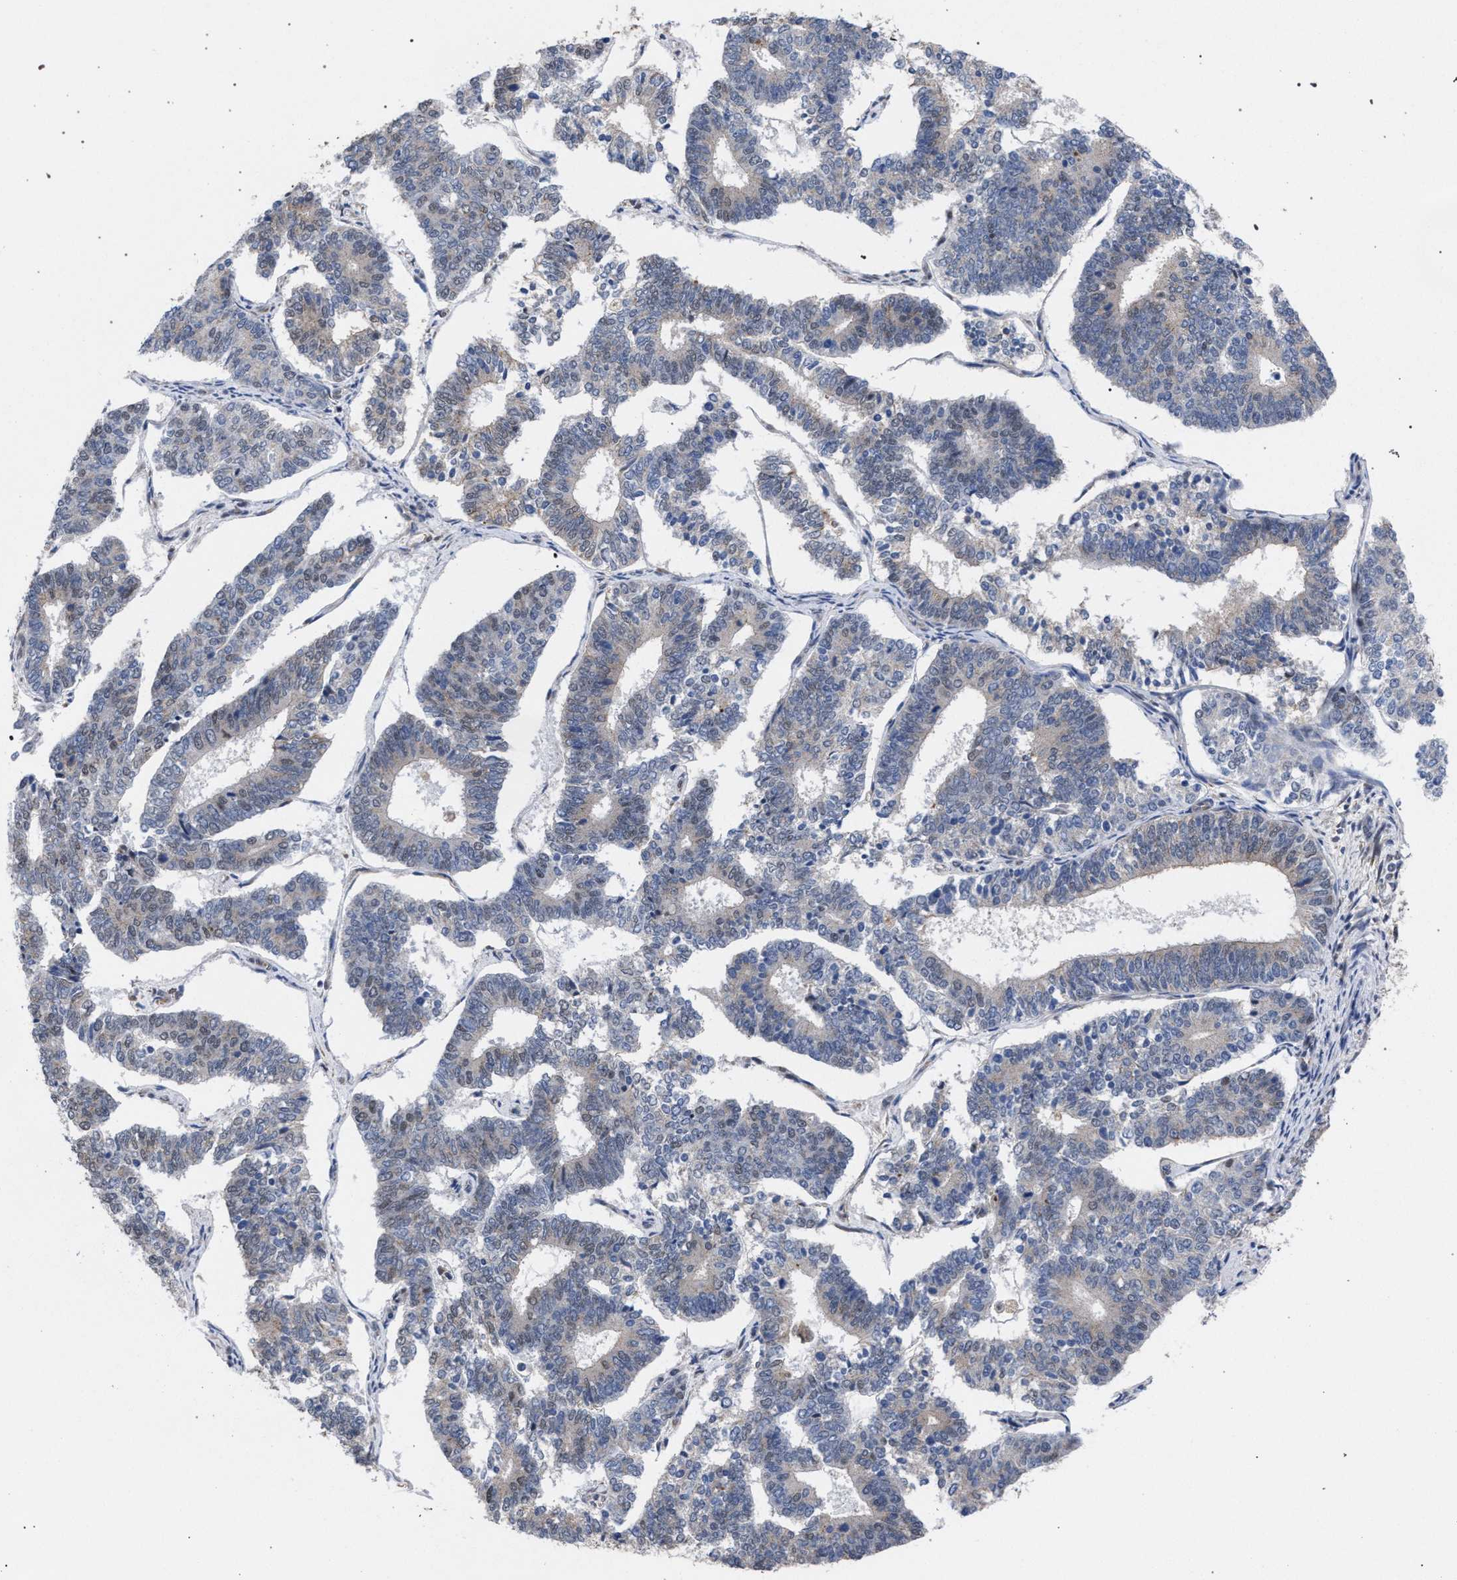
{"staining": {"intensity": "weak", "quantity": "<25%", "location": "cytoplasmic/membranous"}, "tissue": "endometrial cancer", "cell_type": "Tumor cells", "image_type": "cancer", "snomed": [{"axis": "morphology", "description": "Adenocarcinoma, NOS"}, {"axis": "topography", "description": "Endometrium"}], "caption": "A photomicrograph of human adenocarcinoma (endometrial) is negative for staining in tumor cells. Nuclei are stained in blue.", "gene": "GOLGA2", "patient": {"sex": "female", "age": 70}}